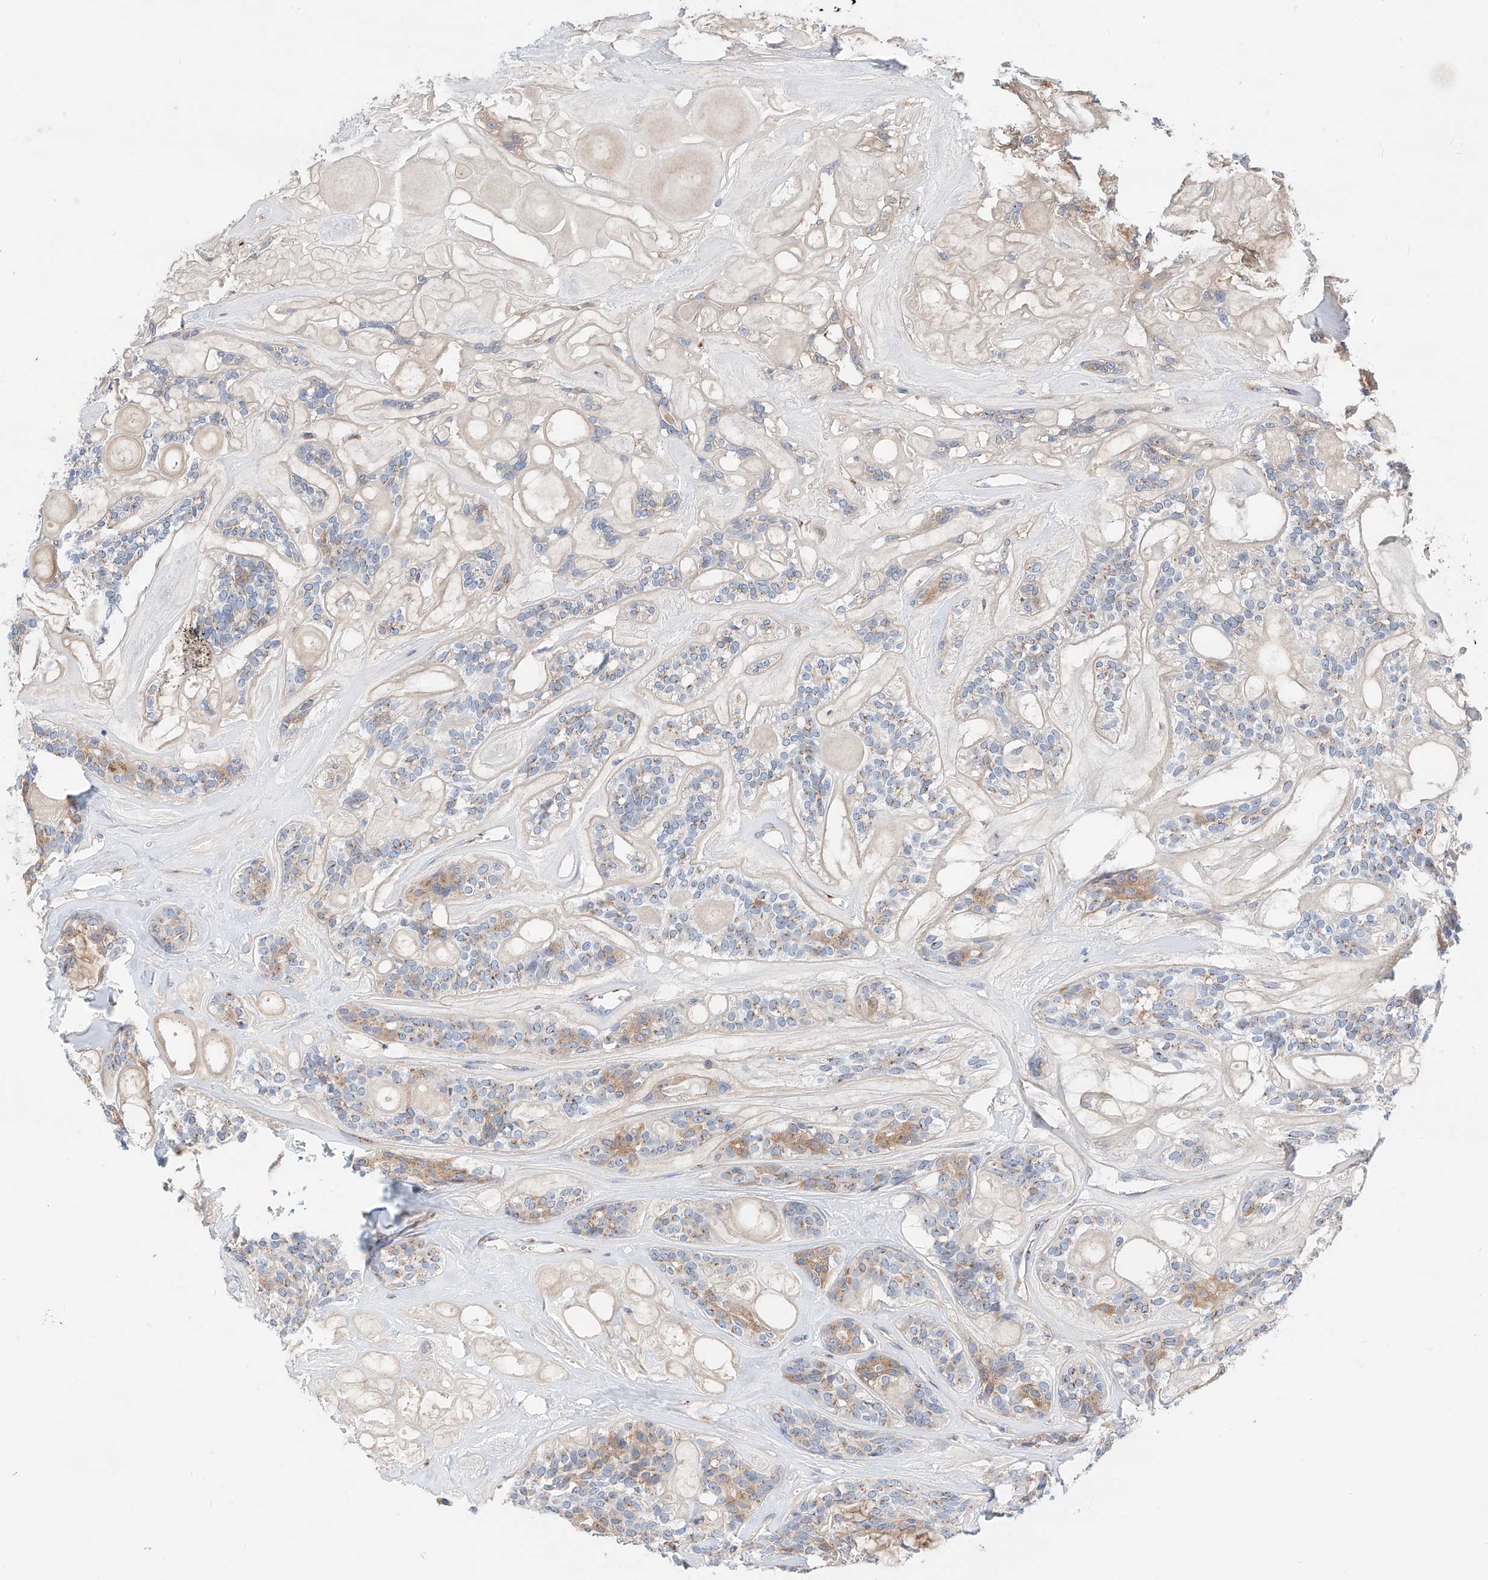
{"staining": {"intensity": "weak", "quantity": "25%-75%", "location": "cytoplasmic/membranous"}, "tissue": "head and neck cancer", "cell_type": "Tumor cells", "image_type": "cancer", "snomed": [{"axis": "morphology", "description": "Adenocarcinoma, NOS"}, {"axis": "topography", "description": "Head-Neck"}], "caption": "A micrograph of head and neck cancer (adenocarcinoma) stained for a protein demonstrates weak cytoplasmic/membranous brown staining in tumor cells. Immunohistochemistry (ihc) stains the protein in brown and the nuclei are stained blue.", "gene": "SLC22A7", "patient": {"sex": "male", "age": 66}}